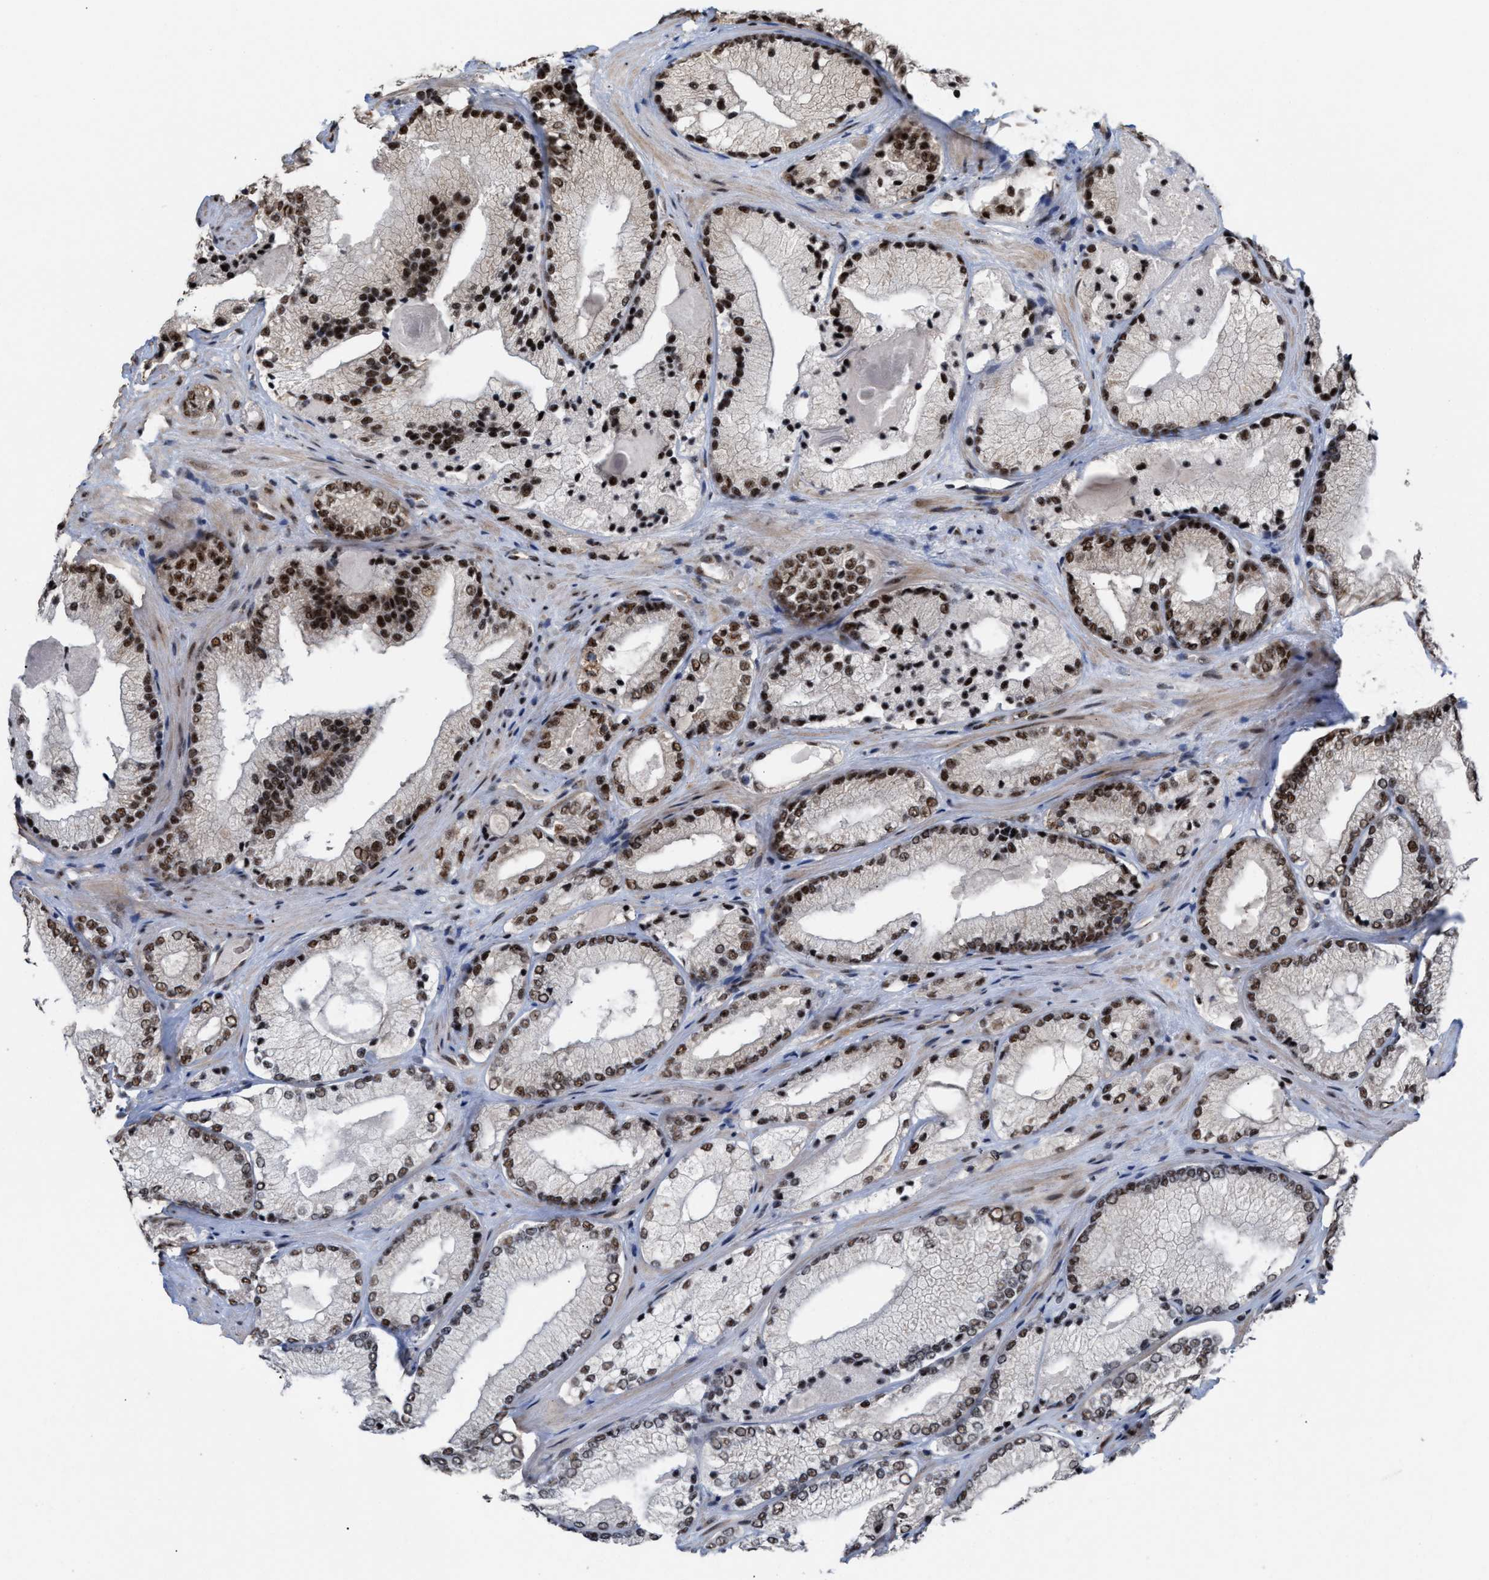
{"staining": {"intensity": "strong", "quantity": "25%-75%", "location": "nuclear"}, "tissue": "prostate cancer", "cell_type": "Tumor cells", "image_type": "cancer", "snomed": [{"axis": "morphology", "description": "Adenocarcinoma, Low grade"}, {"axis": "topography", "description": "Prostate"}], "caption": "Immunohistochemical staining of human prostate low-grade adenocarcinoma displays high levels of strong nuclear protein staining in about 25%-75% of tumor cells.", "gene": "EIF4A3", "patient": {"sex": "male", "age": 65}}